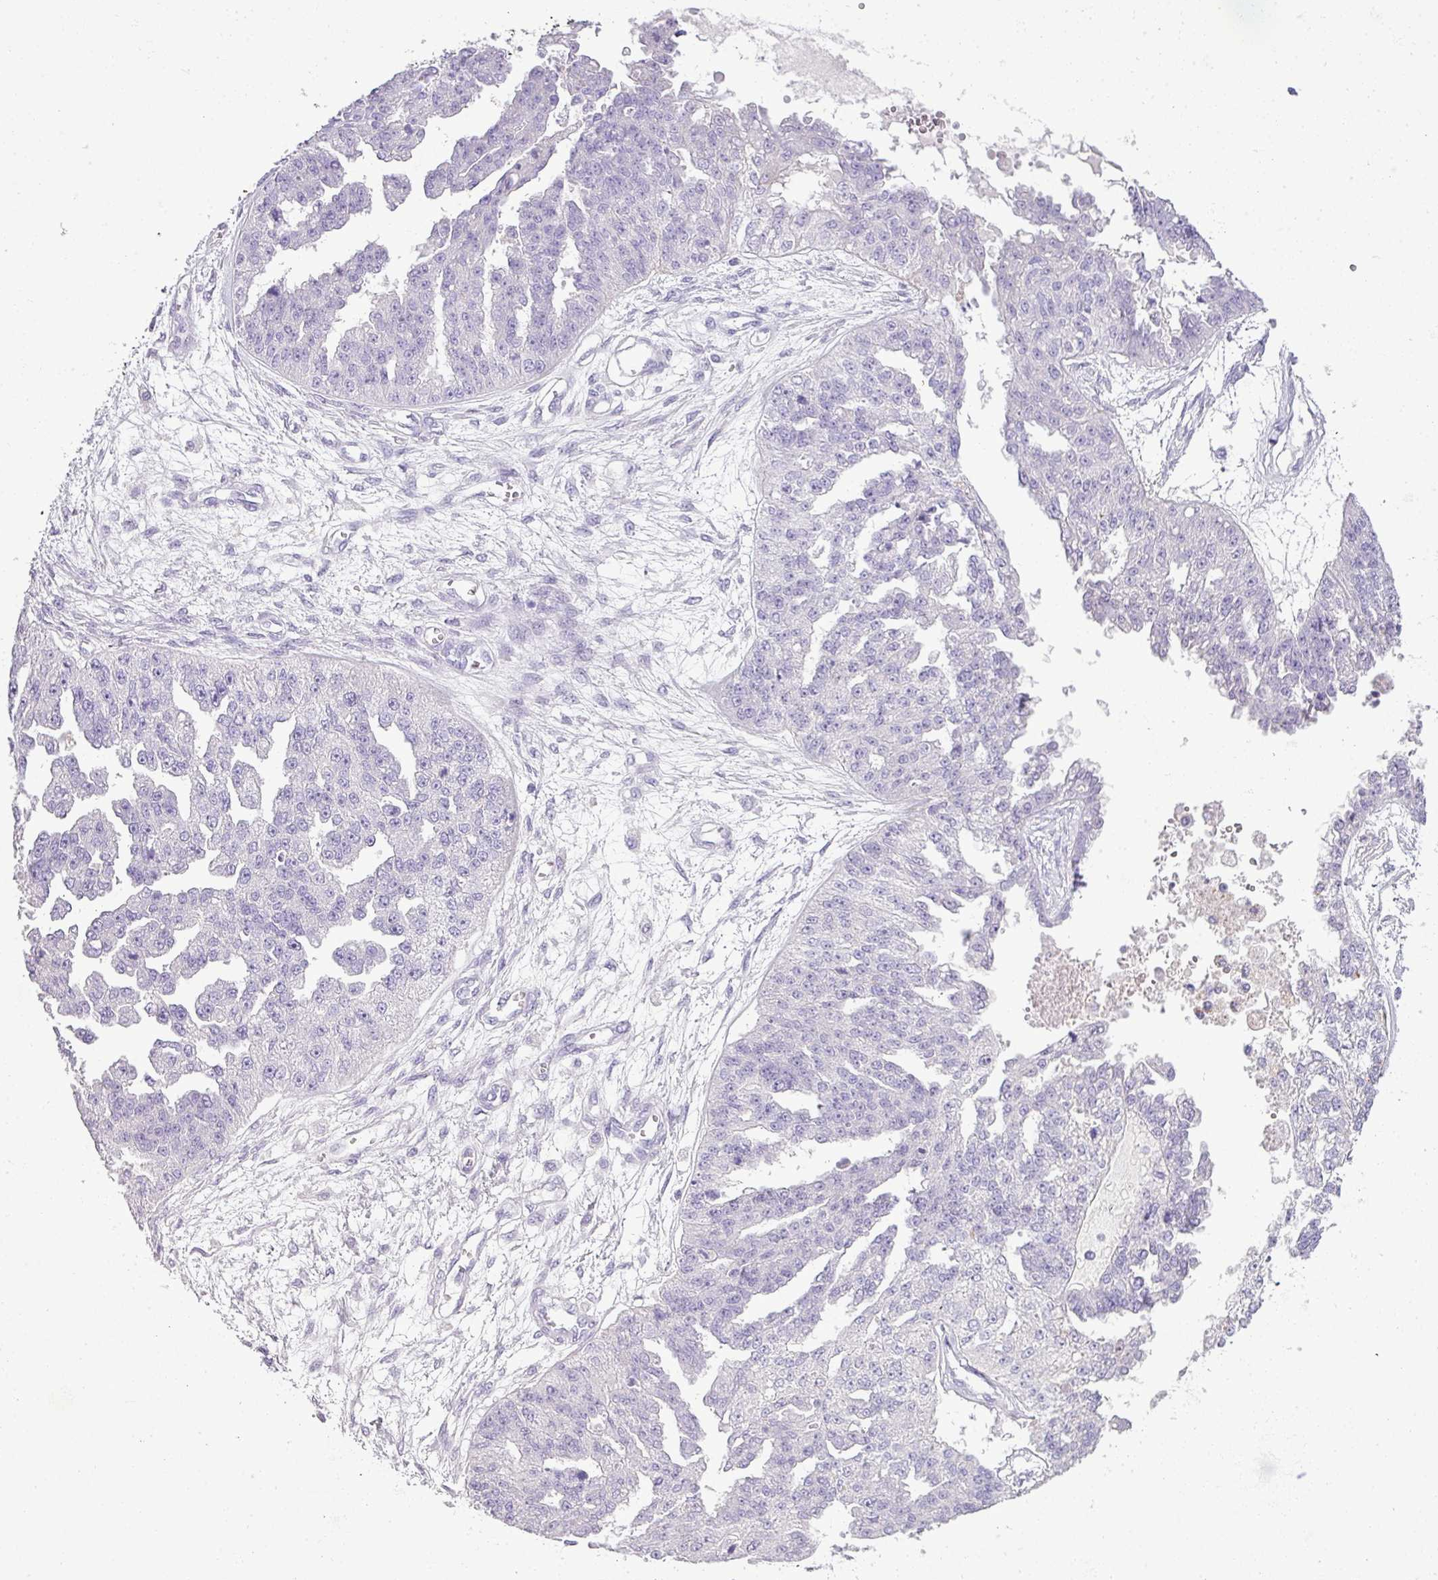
{"staining": {"intensity": "negative", "quantity": "none", "location": "none"}, "tissue": "ovarian cancer", "cell_type": "Tumor cells", "image_type": "cancer", "snomed": [{"axis": "morphology", "description": "Cystadenocarcinoma, serous, NOS"}, {"axis": "topography", "description": "Ovary"}], "caption": "This is an IHC image of human ovarian cancer. There is no positivity in tumor cells.", "gene": "RBMXL2", "patient": {"sex": "female", "age": 58}}